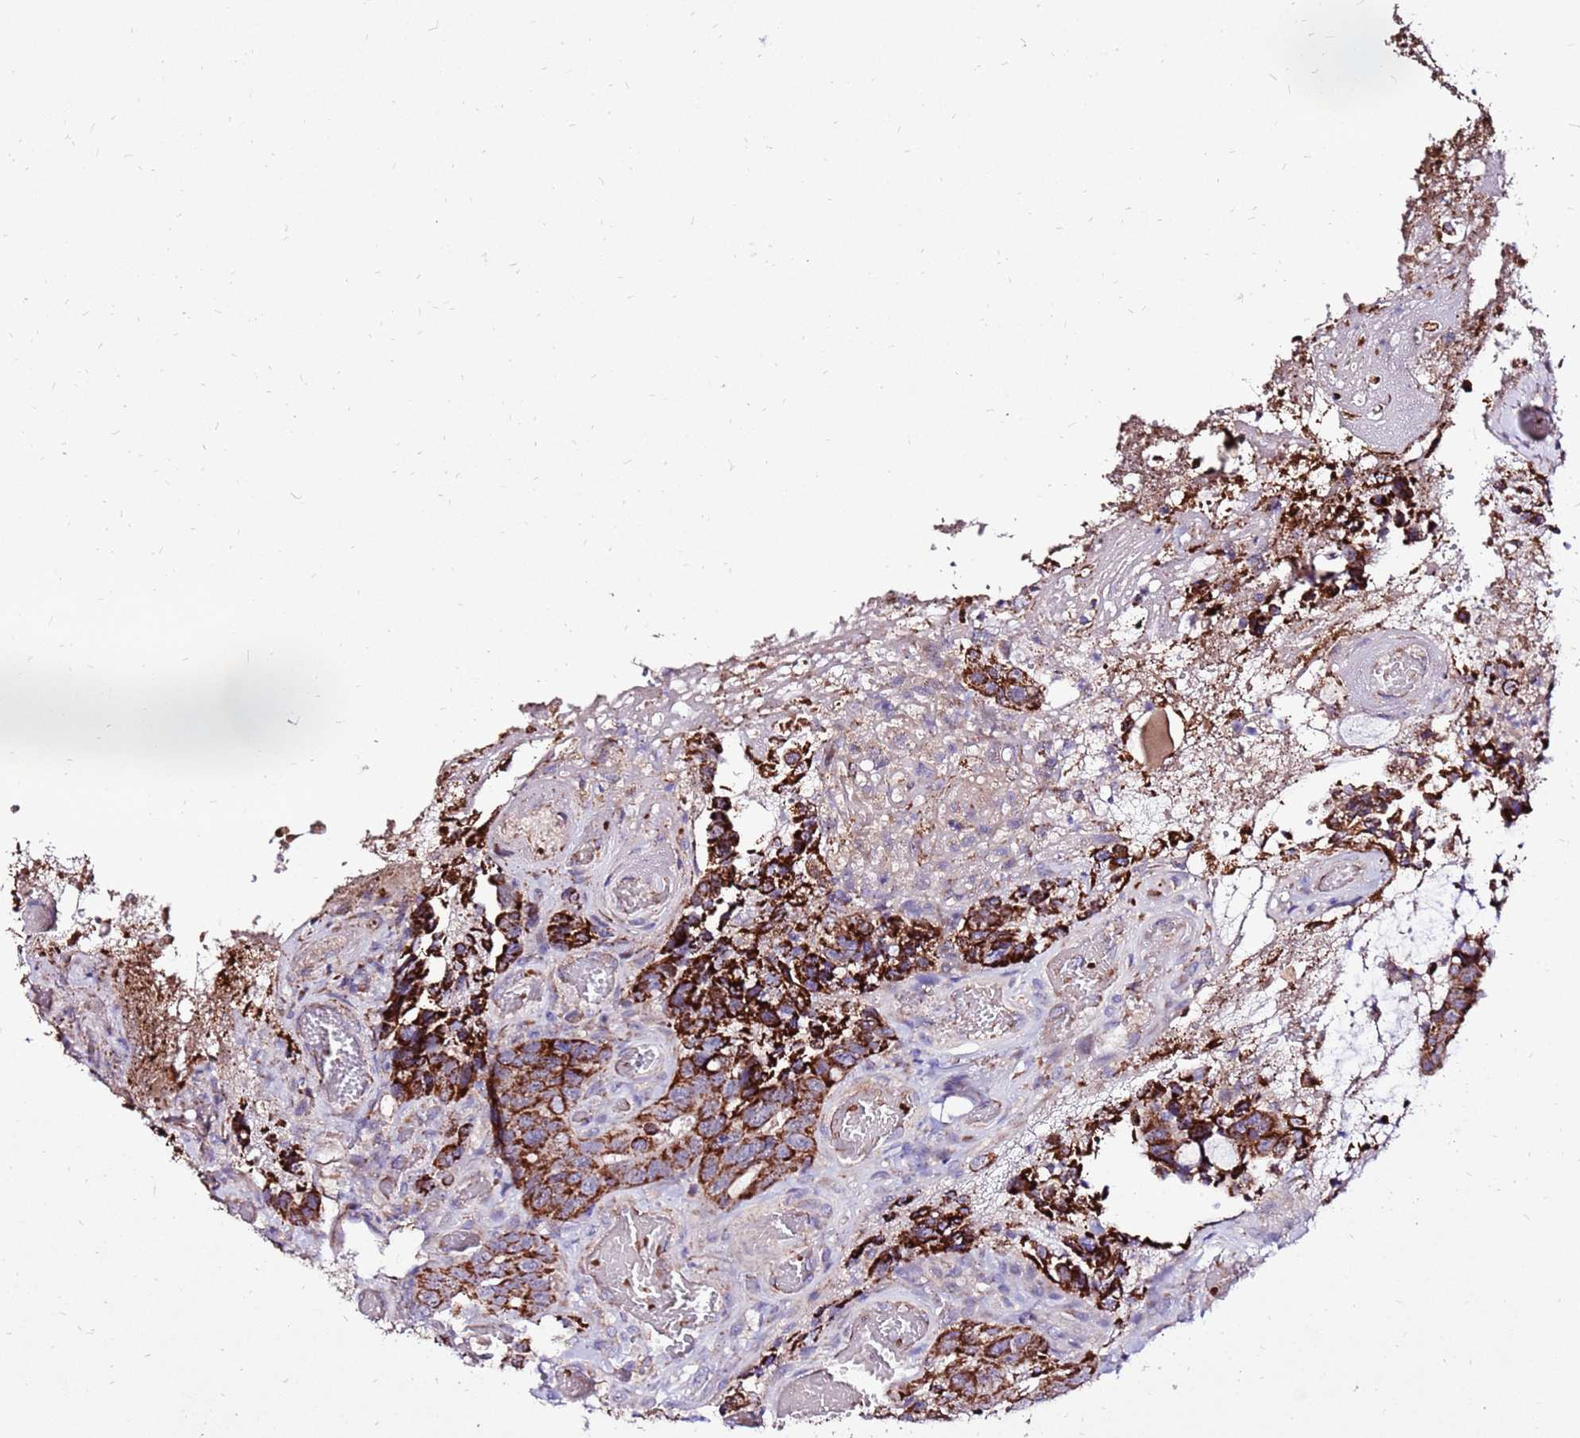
{"staining": {"intensity": "strong", "quantity": "25%-75%", "location": "cytoplasmic/membranous"}, "tissue": "colorectal cancer", "cell_type": "Tumor cells", "image_type": "cancer", "snomed": [{"axis": "morphology", "description": "Adenocarcinoma, NOS"}, {"axis": "topography", "description": "Colon"}], "caption": "Immunohistochemistry (IHC) image of adenocarcinoma (colorectal) stained for a protein (brown), which shows high levels of strong cytoplasmic/membranous staining in approximately 25%-75% of tumor cells.", "gene": "SPSB3", "patient": {"sex": "female", "age": 82}}